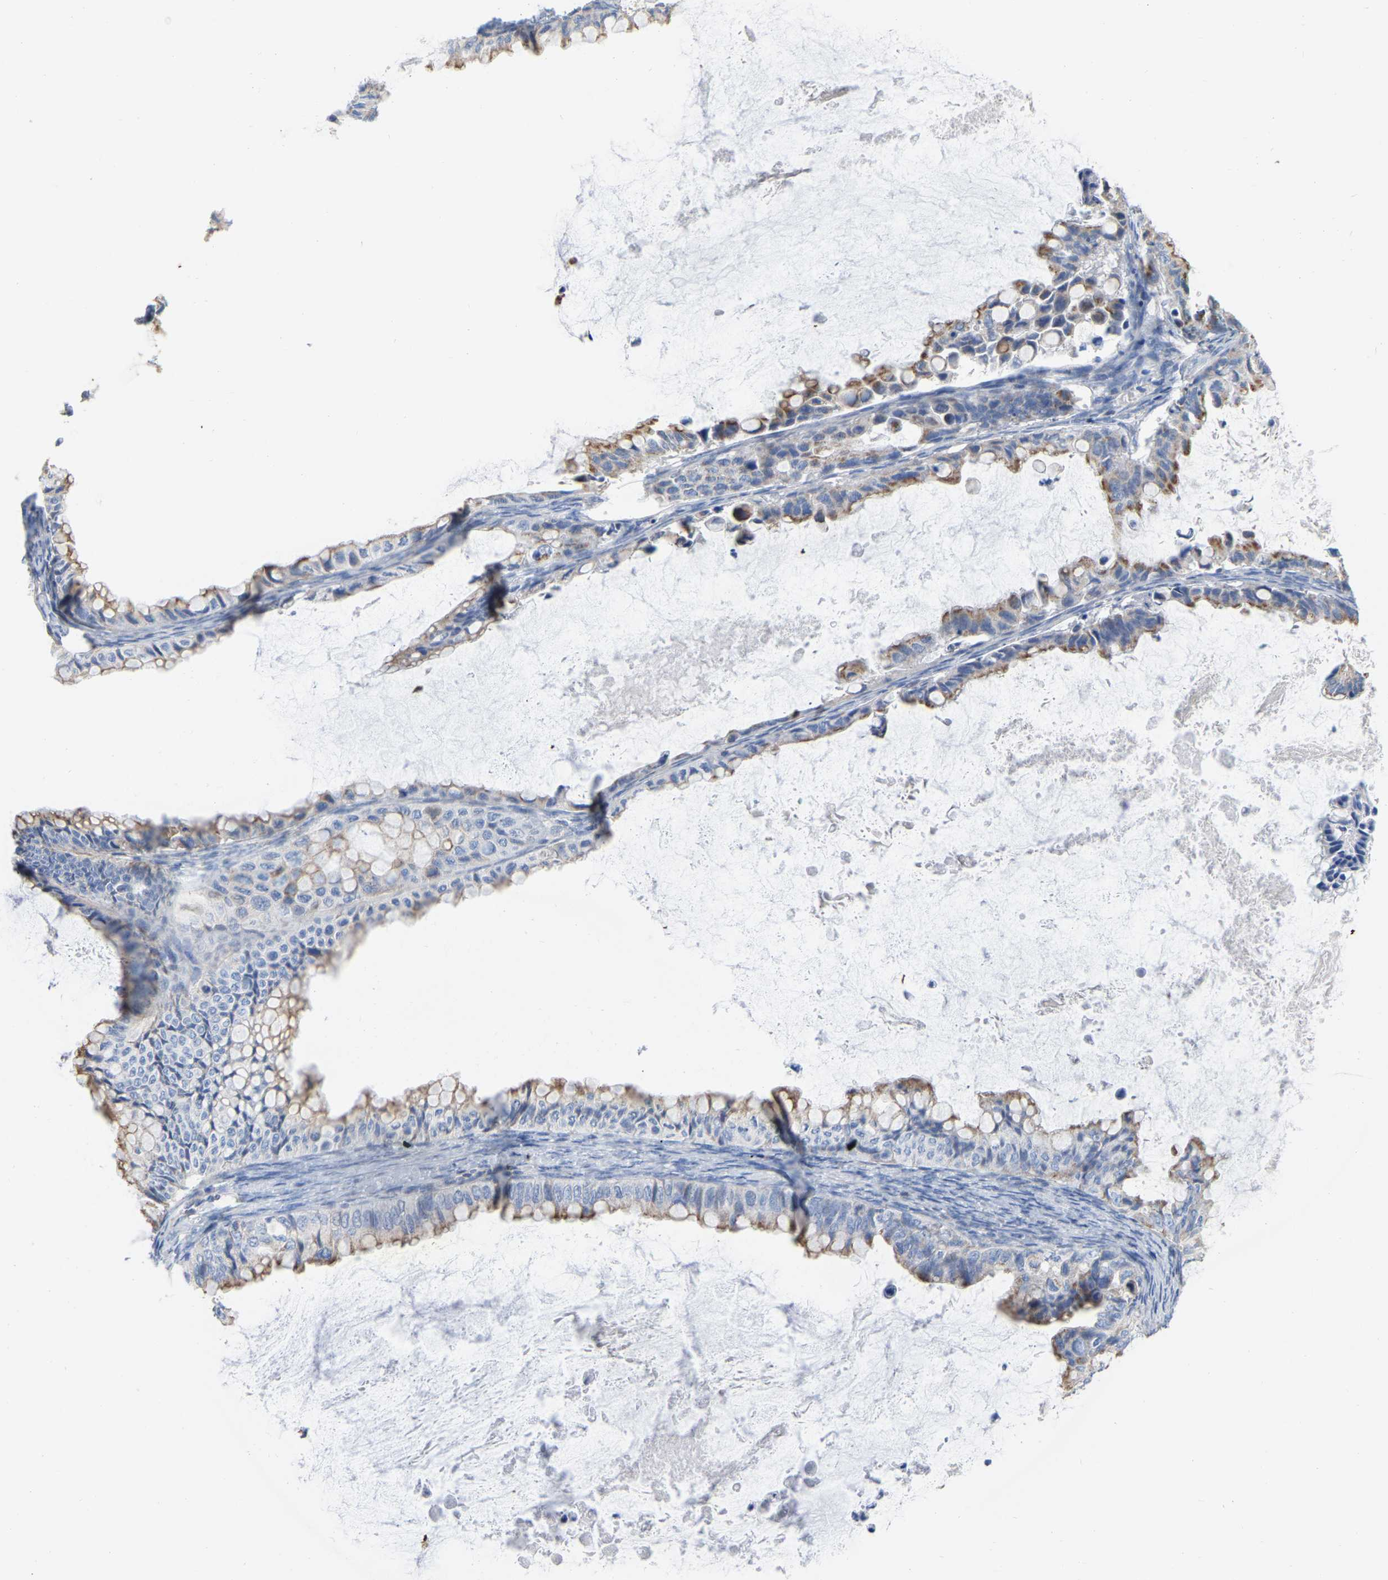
{"staining": {"intensity": "weak", "quantity": ">75%", "location": "cytoplasmic/membranous"}, "tissue": "ovarian cancer", "cell_type": "Tumor cells", "image_type": "cancer", "snomed": [{"axis": "morphology", "description": "Cystadenocarcinoma, mucinous, NOS"}, {"axis": "topography", "description": "Ovary"}], "caption": "Immunohistochemistry (IHC) (DAB) staining of human mucinous cystadenocarcinoma (ovarian) demonstrates weak cytoplasmic/membranous protein staining in approximately >75% of tumor cells.", "gene": "CBLB", "patient": {"sex": "female", "age": 80}}